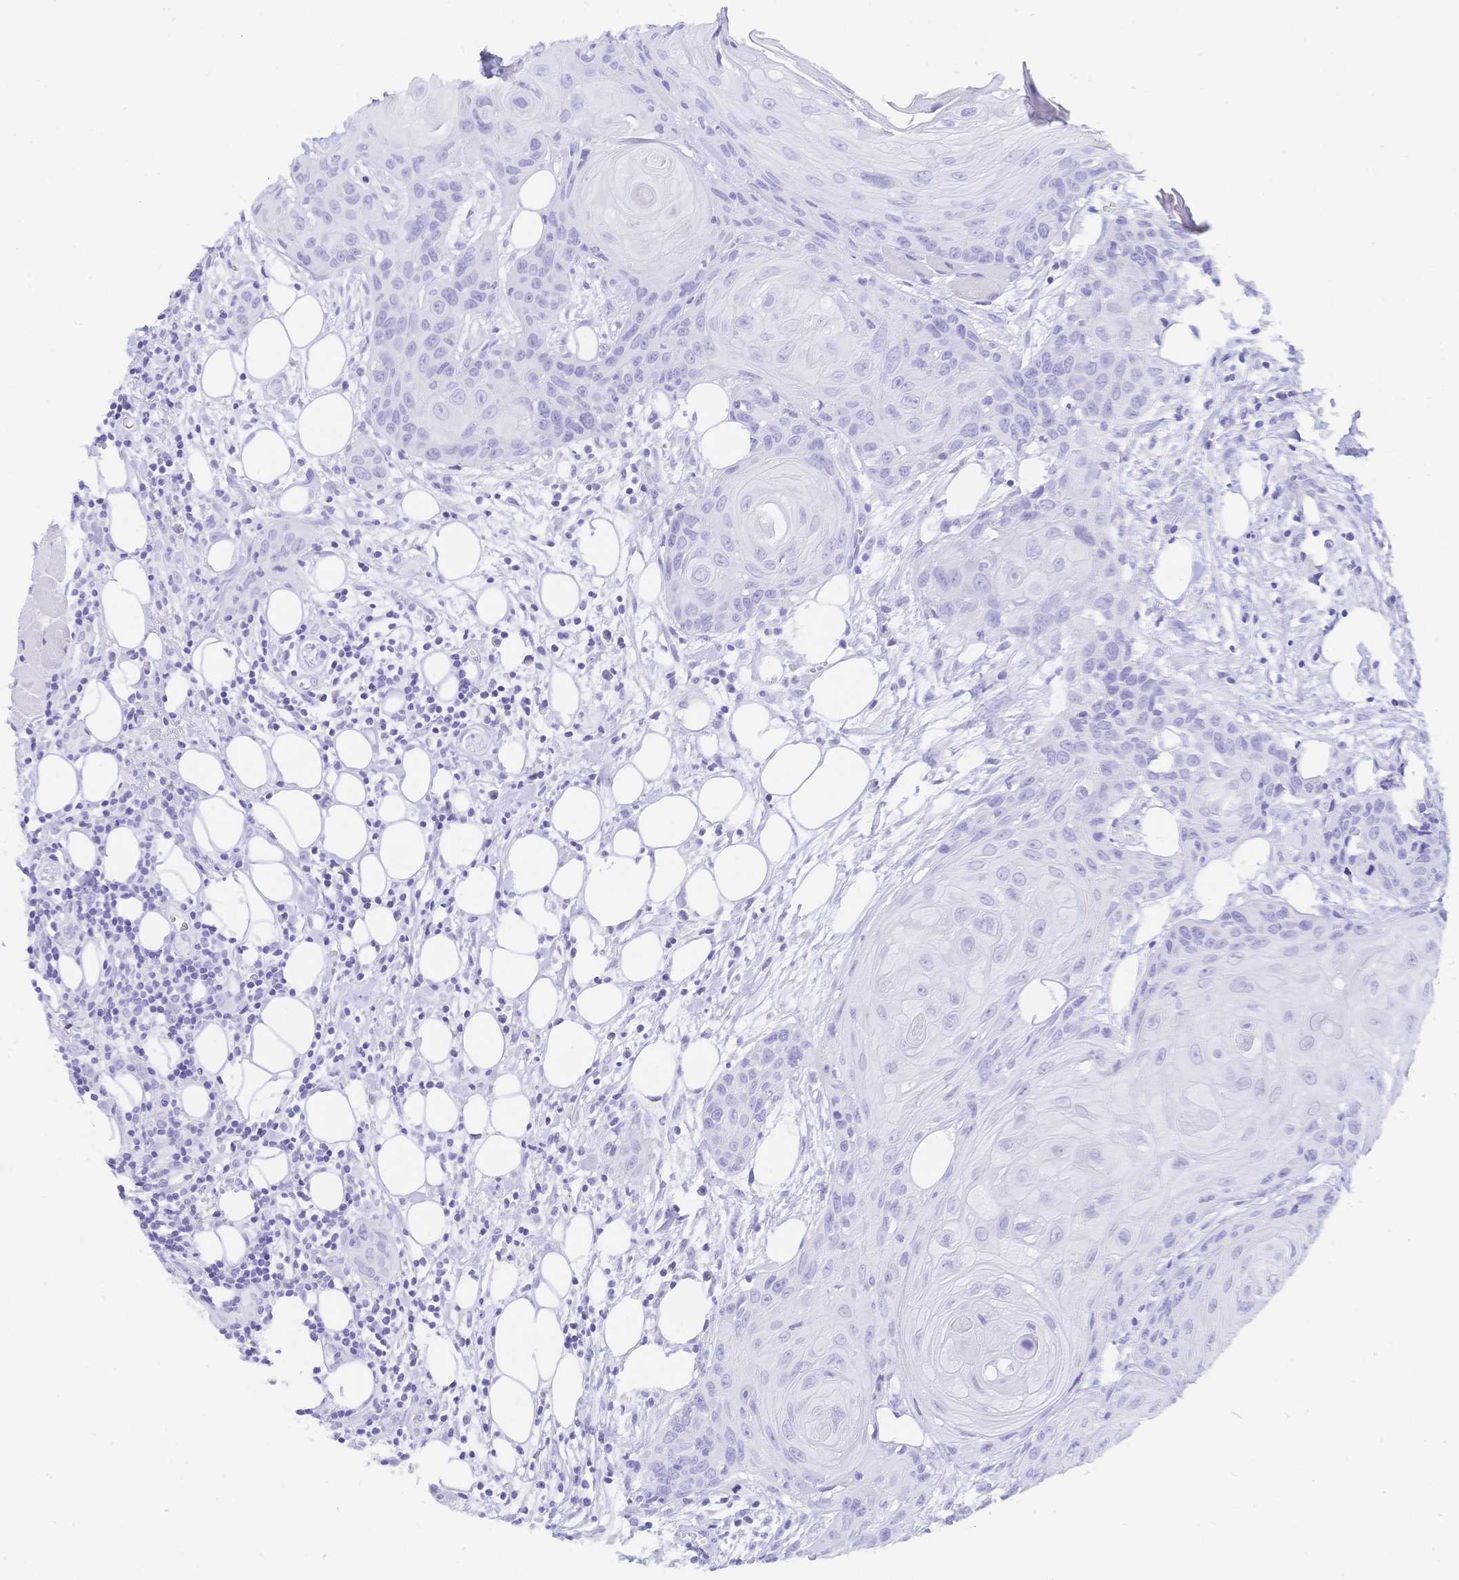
{"staining": {"intensity": "negative", "quantity": "none", "location": "none"}, "tissue": "head and neck cancer", "cell_type": "Tumor cells", "image_type": "cancer", "snomed": [{"axis": "morphology", "description": "Squamous cell carcinoma, NOS"}, {"axis": "topography", "description": "Oral tissue"}, {"axis": "topography", "description": "Head-Neck"}], "caption": "Tumor cells show no significant protein staining in head and neck cancer.", "gene": "MEP1B", "patient": {"sex": "male", "age": 58}}